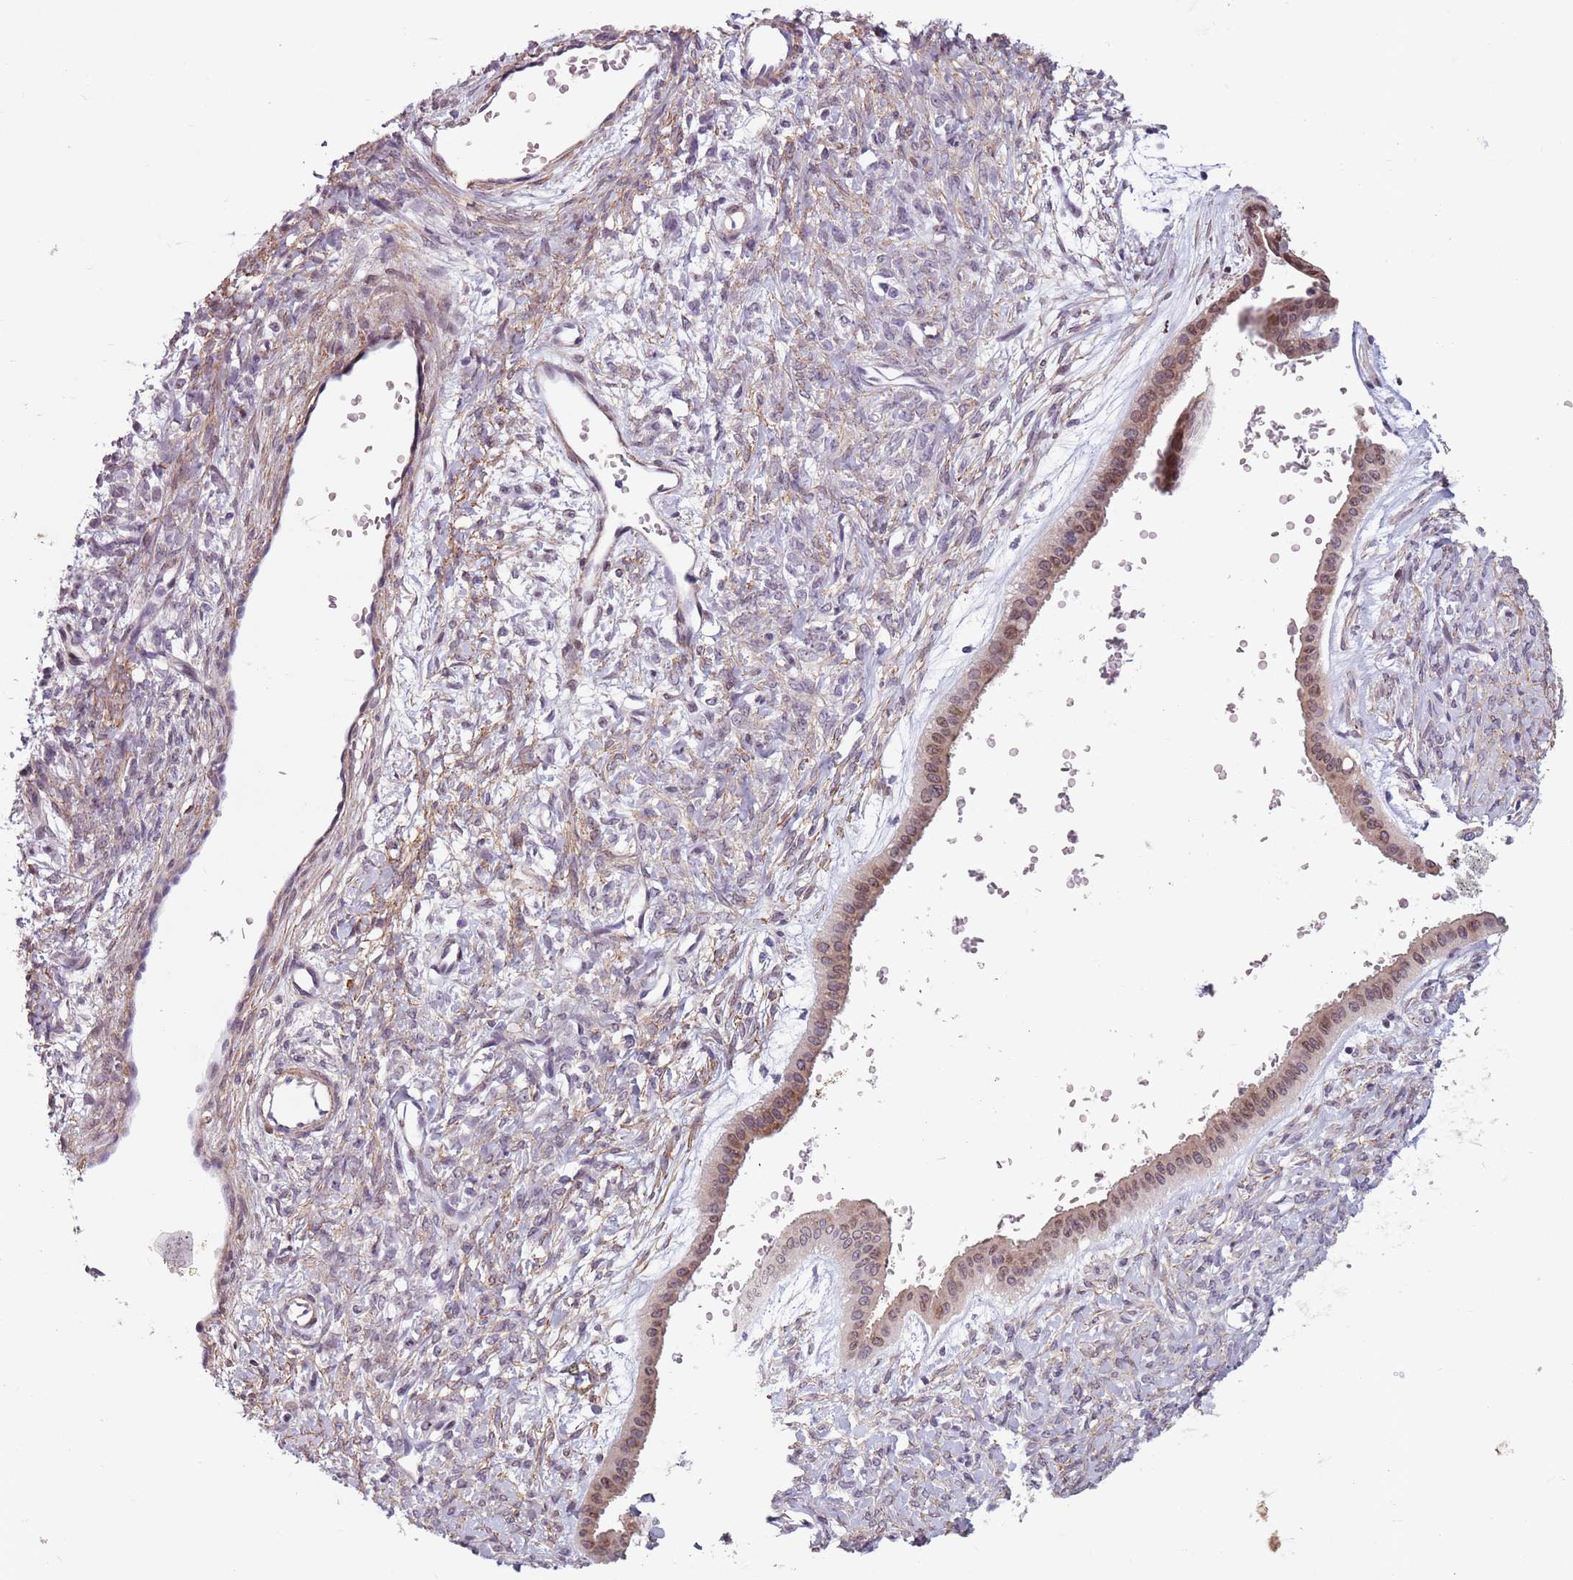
{"staining": {"intensity": "moderate", "quantity": "25%-75%", "location": "cytoplasmic/membranous"}, "tissue": "ovarian cancer", "cell_type": "Tumor cells", "image_type": "cancer", "snomed": [{"axis": "morphology", "description": "Cystadenocarcinoma, mucinous, NOS"}, {"axis": "topography", "description": "Ovary"}], "caption": "IHC of human mucinous cystadenocarcinoma (ovarian) demonstrates medium levels of moderate cytoplasmic/membranous positivity in approximately 25%-75% of tumor cells.", "gene": "TMC4", "patient": {"sex": "female", "age": 73}}